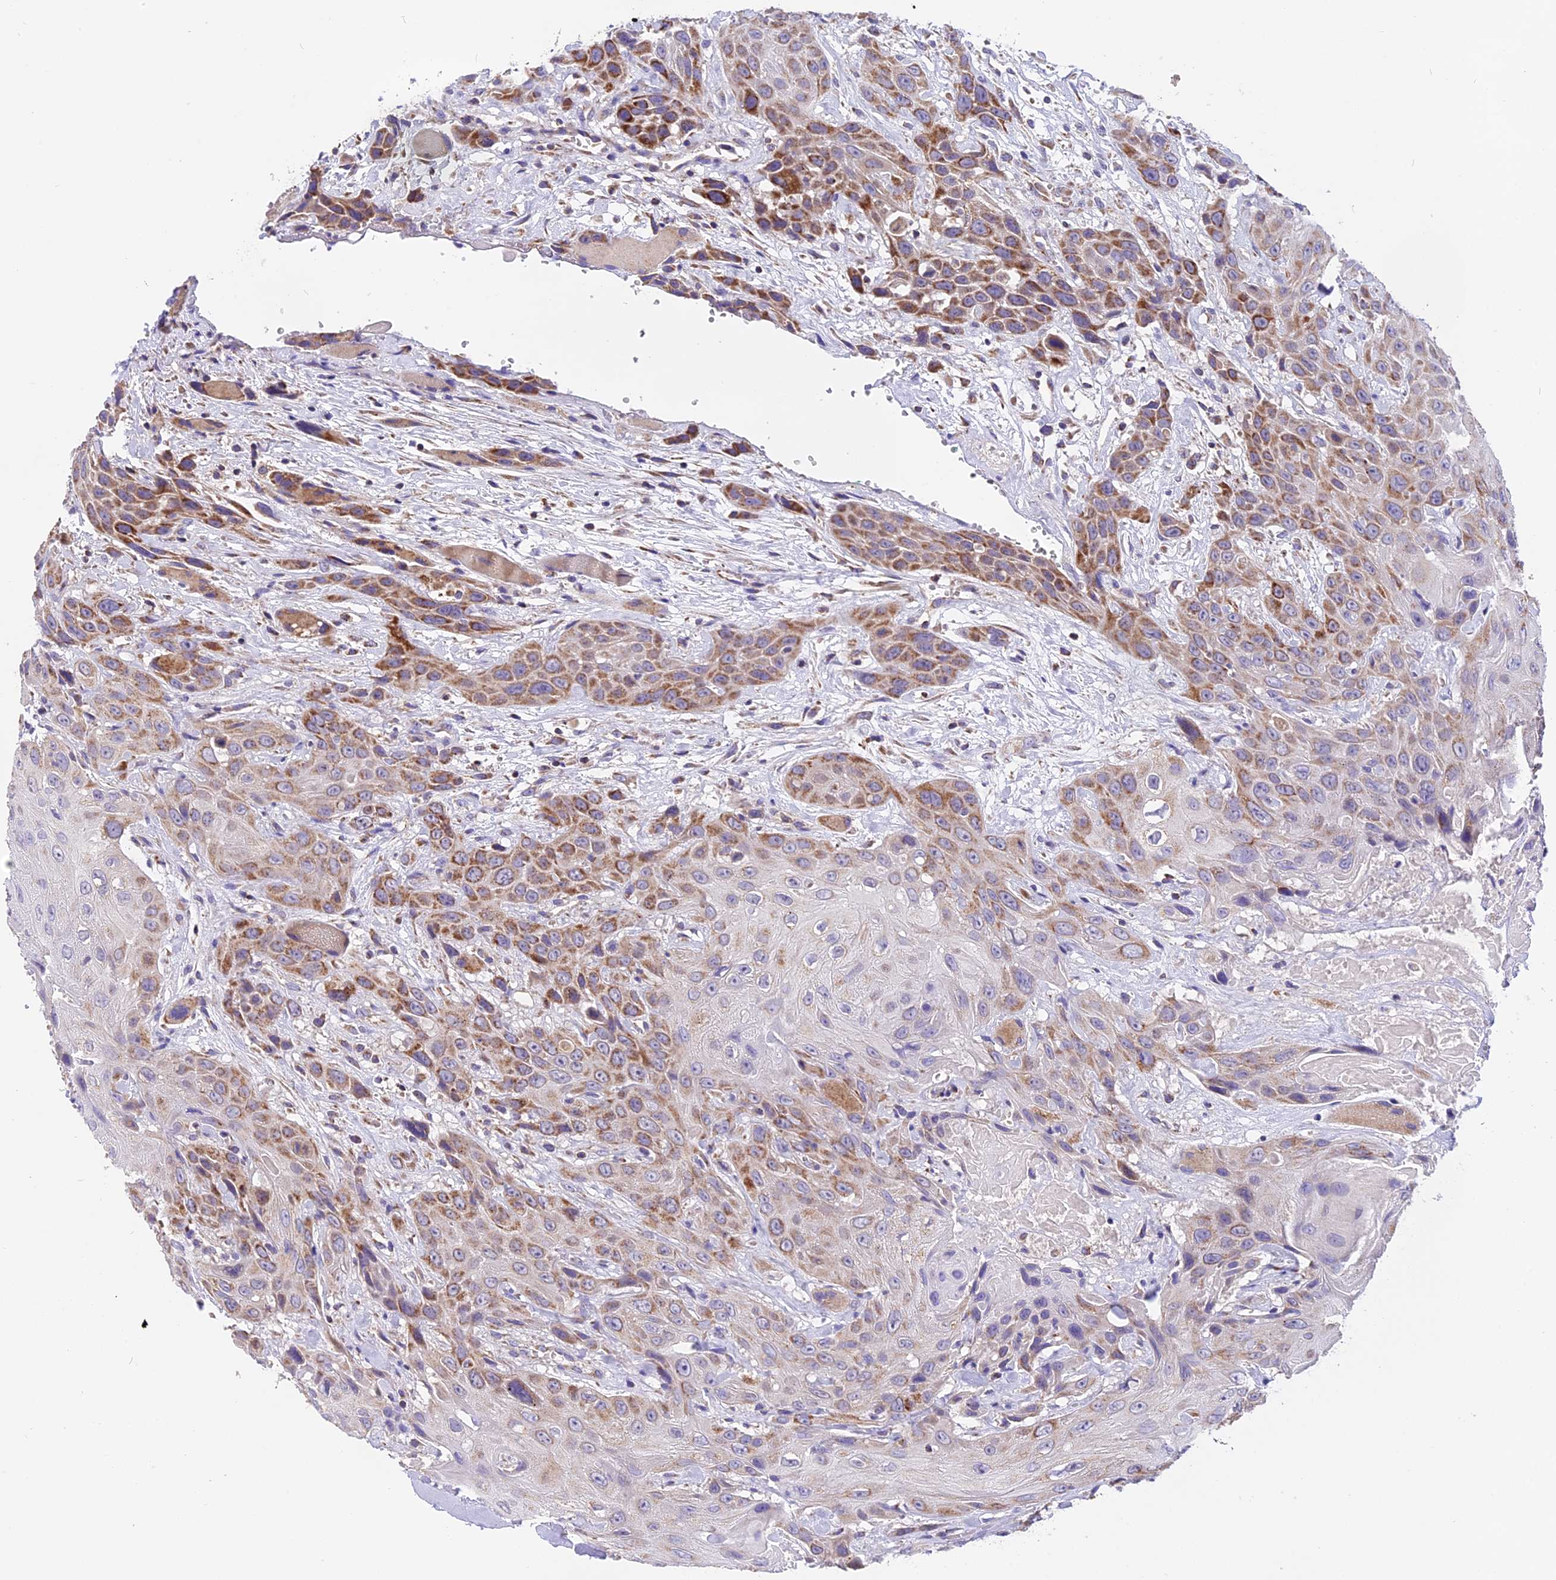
{"staining": {"intensity": "moderate", "quantity": "25%-75%", "location": "cytoplasmic/membranous"}, "tissue": "head and neck cancer", "cell_type": "Tumor cells", "image_type": "cancer", "snomed": [{"axis": "morphology", "description": "Squamous cell carcinoma, NOS"}, {"axis": "topography", "description": "Head-Neck"}], "caption": "High-magnification brightfield microscopy of head and neck cancer stained with DAB (3,3'-diaminobenzidine) (brown) and counterstained with hematoxylin (blue). tumor cells exhibit moderate cytoplasmic/membranous expression is present in about25%-75% of cells.", "gene": "MGME1", "patient": {"sex": "male", "age": 81}}